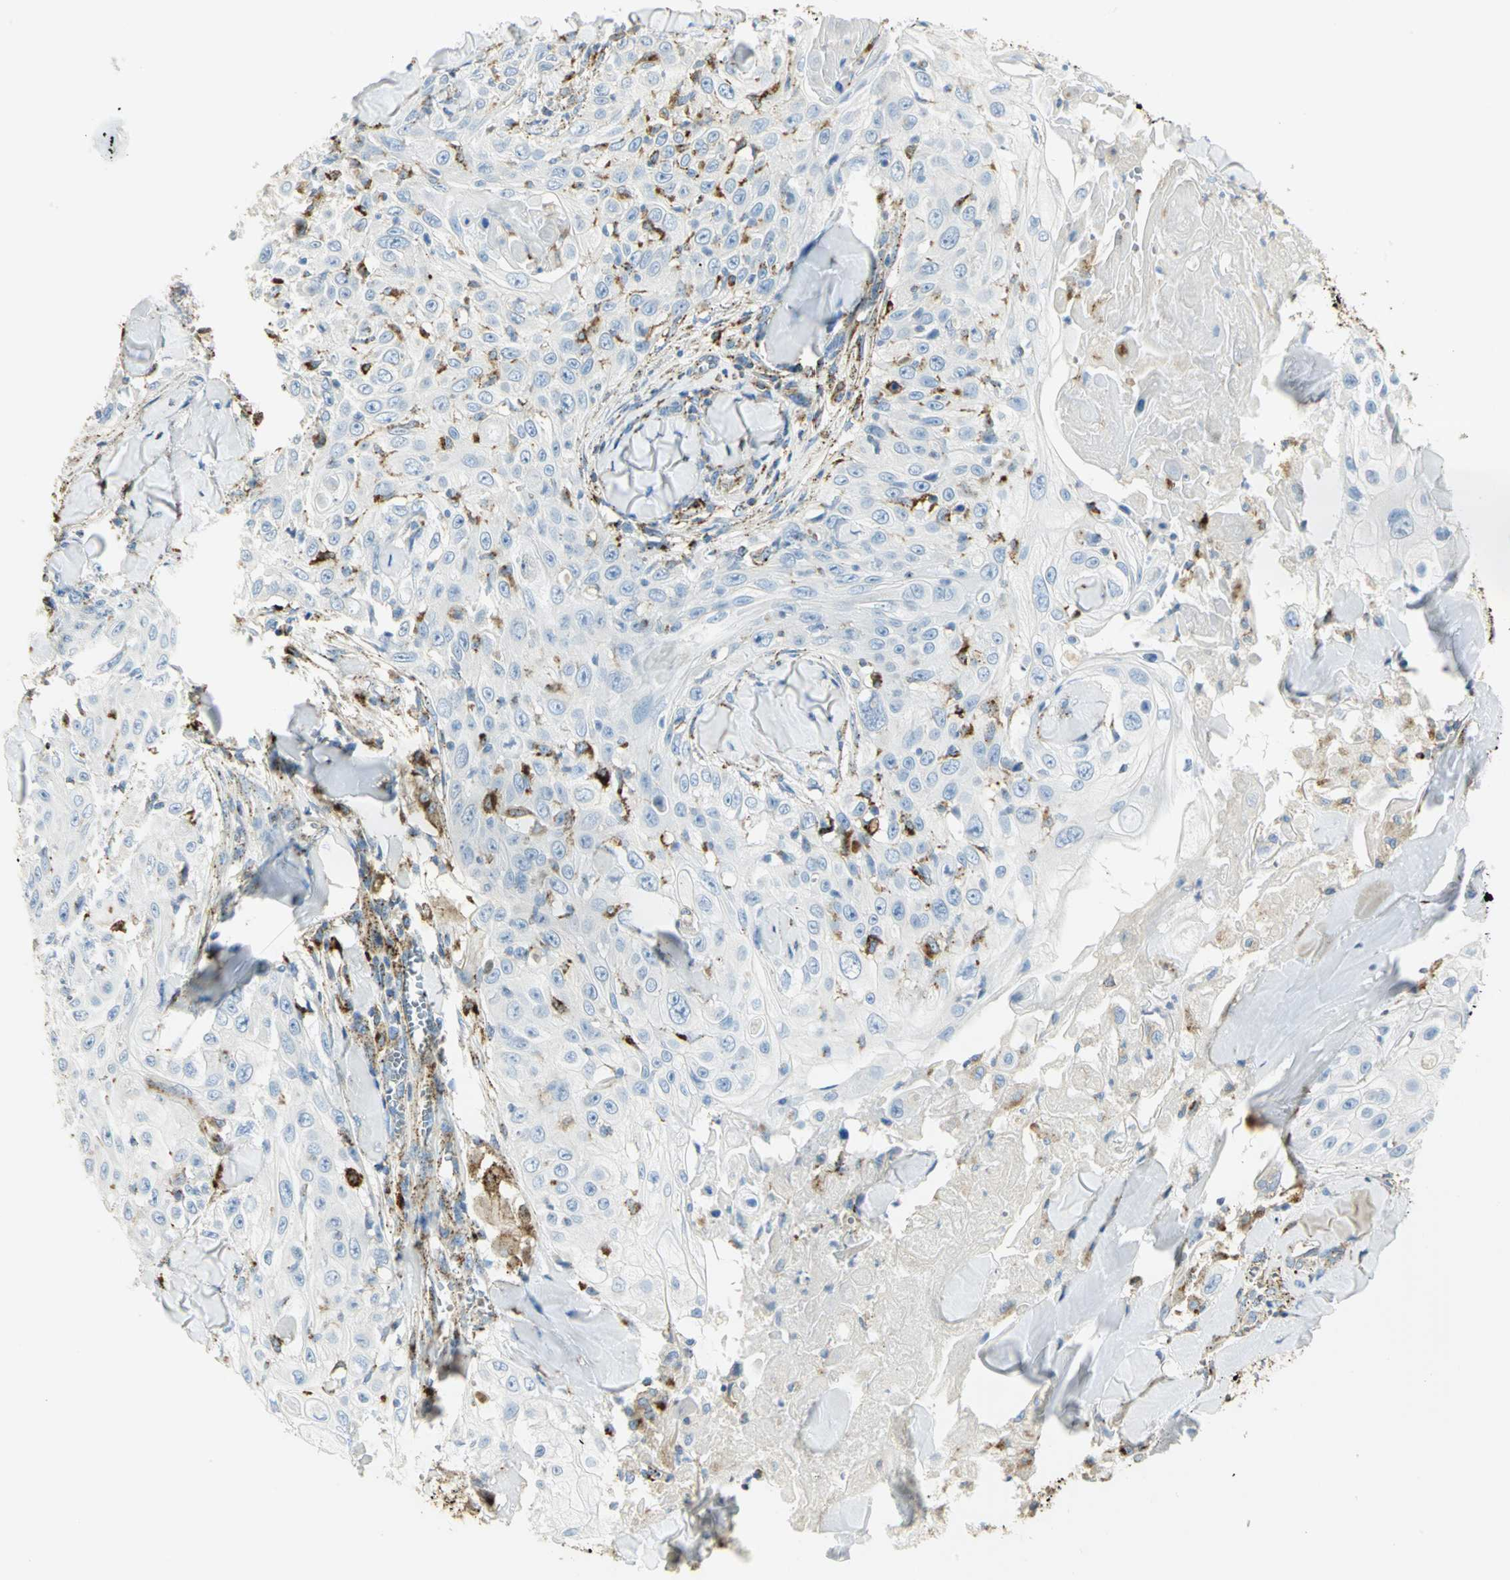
{"staining": {"intensity": "weak", "quantity": "<25%", "location": "cytoplasmic/membranous"}, "tissue": "skin cancer", "cell_type": "Tumor cells", "image_type": "cancer", "snomed": [{"axis": "morphology", "description": "Squamous cell carcinoma, NOS"}, {"axis": "topography", "description": "Skin"}], "caption": "Human squamous cell carcinoma (skin) stained for a protein using IHC reveals no expression in tumor cells.", "gene": "ARSA", "patient": {"sex": "male", "age": 86}}